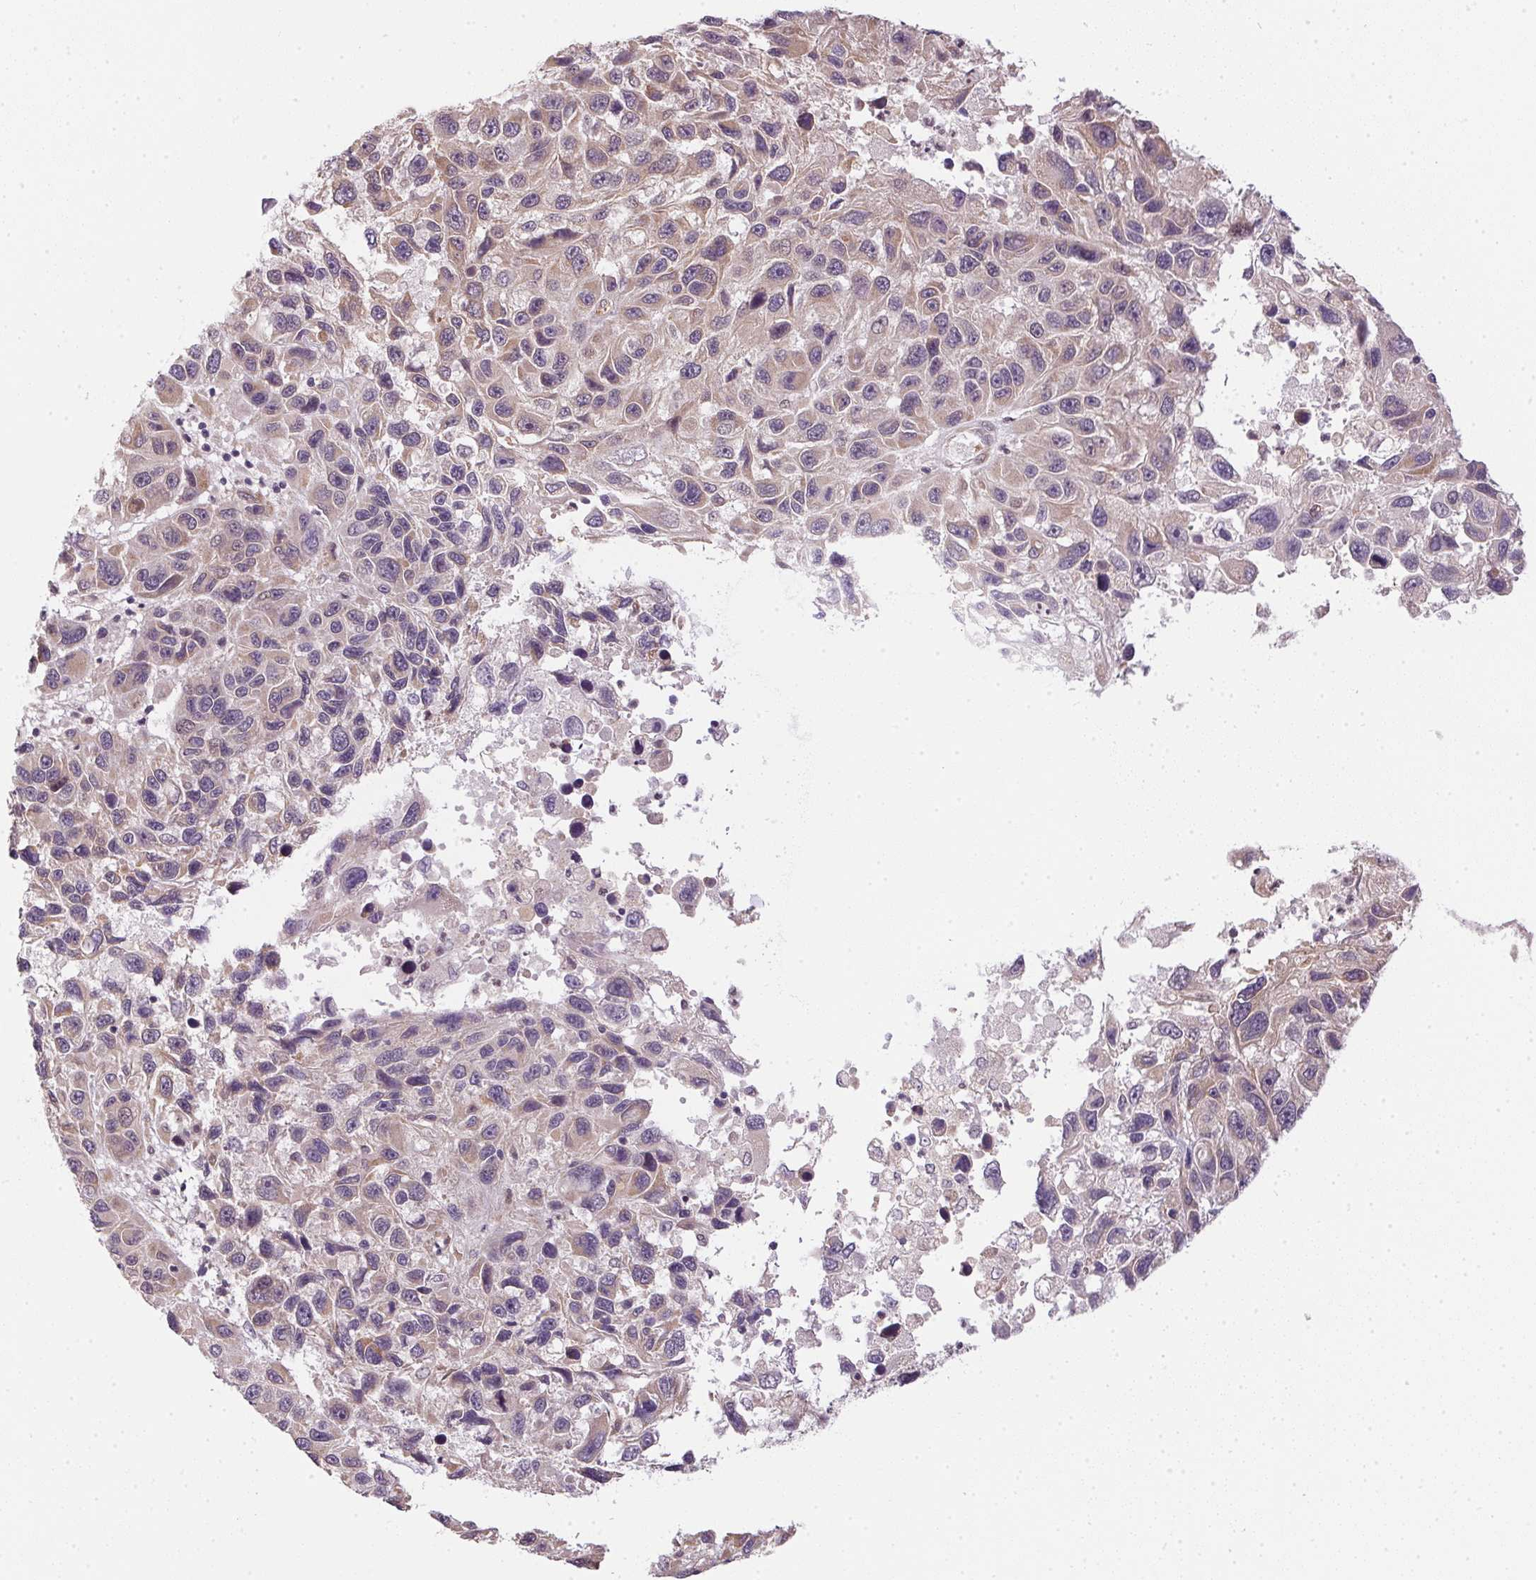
{"staining": {"intensity": "weak", "quantity": "<25%", "location": "cytoplasmic/membranous"}, "tissue": "melanoma", "cell_type": "Tumor cells", "image_type": "cancer", "snomed": [{"axis": "morphology", "description": "Malignant melanoma, NOS"}, {"axis": "topography", "description": "Skin"}], "caption": "High power microscopy image of an immunohistochemistry histopathology image of malignant melanoma, revealing no significant staining in tumor cells.", "gene": "CFAP92", "patient": {"sex": "male", "age": 53}}